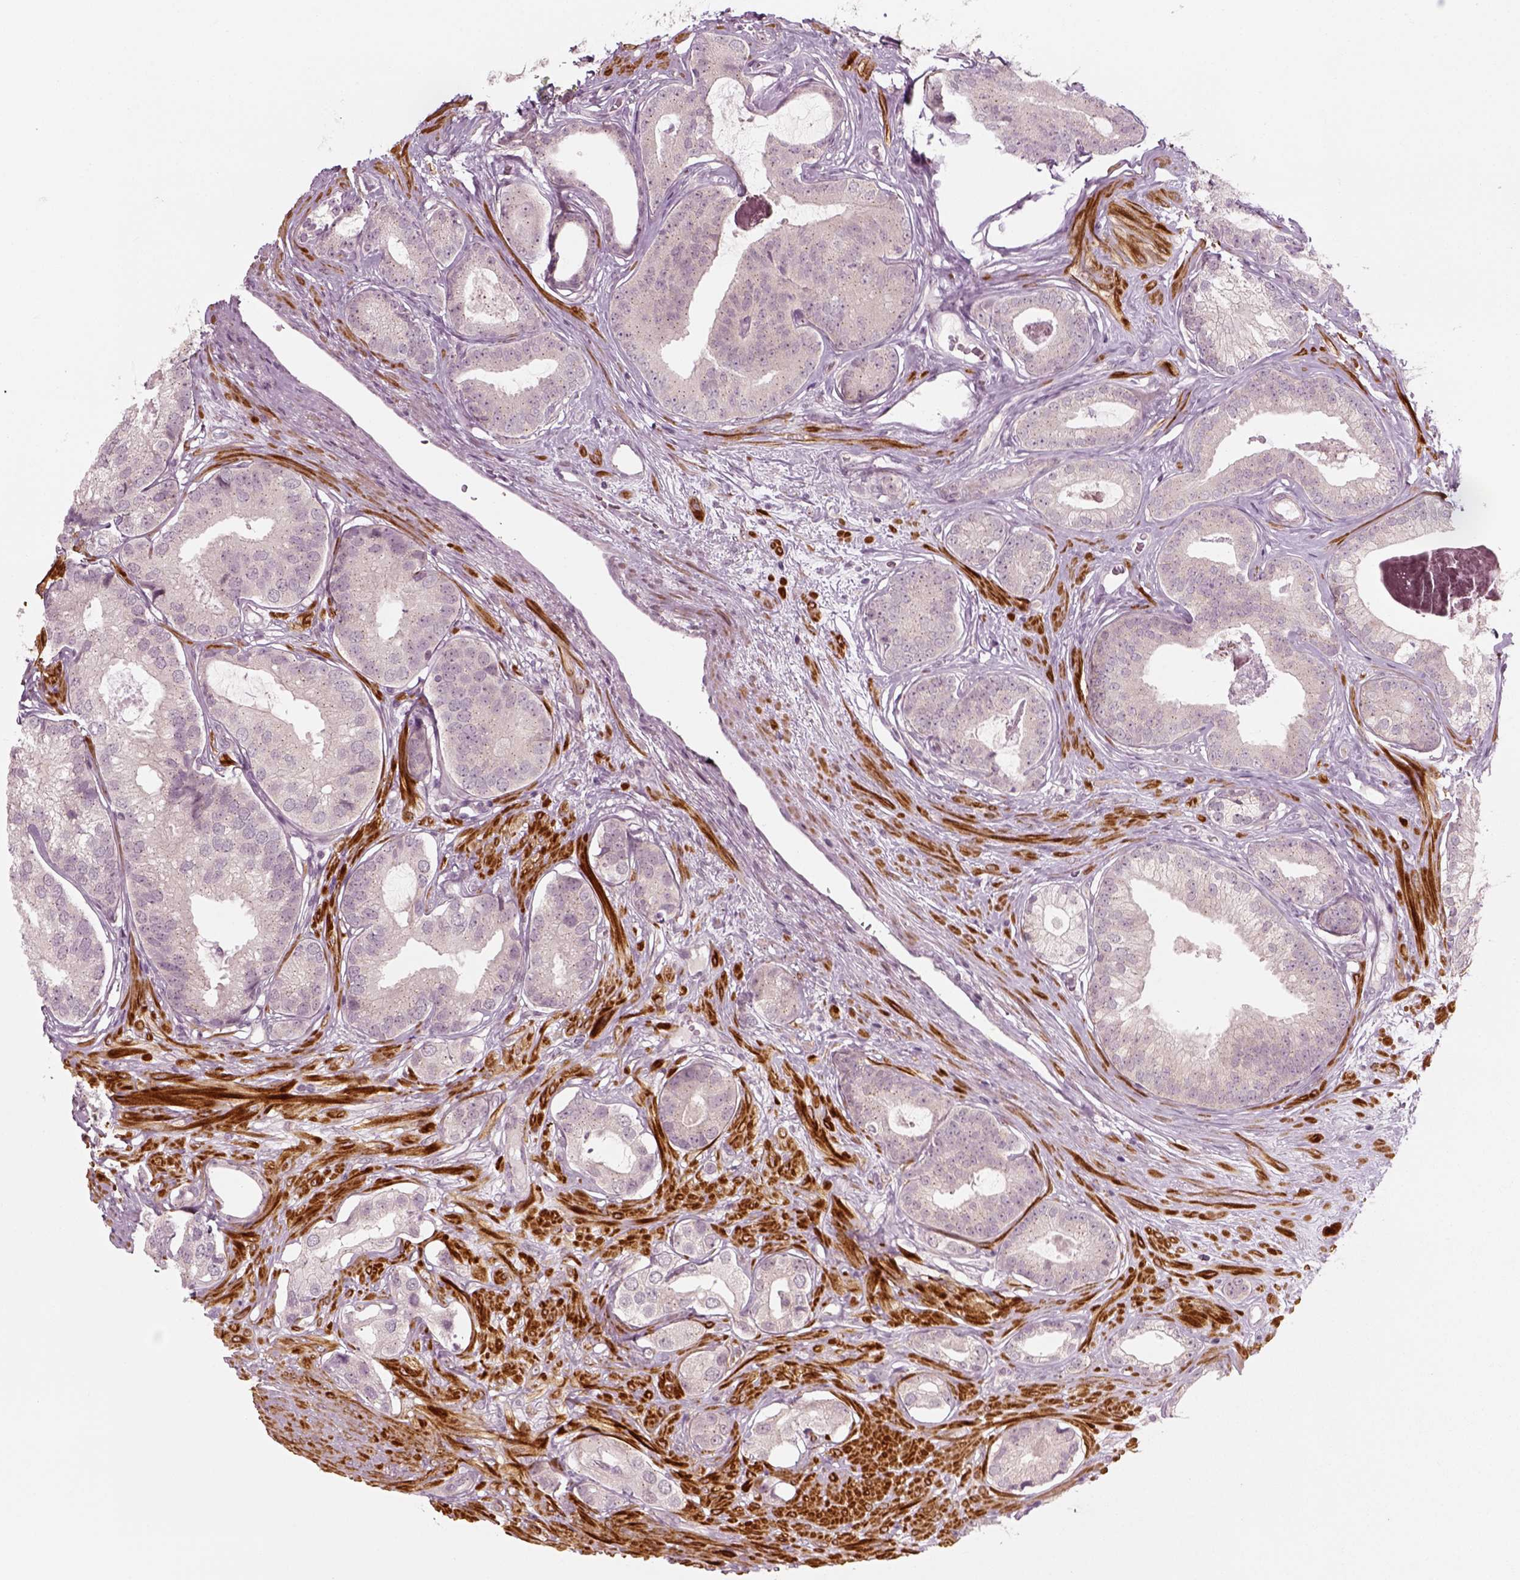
{"staining": {"intensity": "negative", "quantity": "none", "location": "none"}, "tissue": "prostate cancer", "cell_type": "Tumor cells", "image_type": "cancer", "snomed": [{"axis": "morphology", "description": "Adenocarcinoma, Low grade"}, {"axis": "topography", "description": "Prostate"}], "caption": "An immunohistochemistry image of prostate cancer (adenocarcinoma (low-grade)) is shown. There is no staining in tumor cells of prostate cancer (adenocarcinoma (low-grade)).", "gene": "MLIP", "patient": {"sex": "male", "age": 61}}